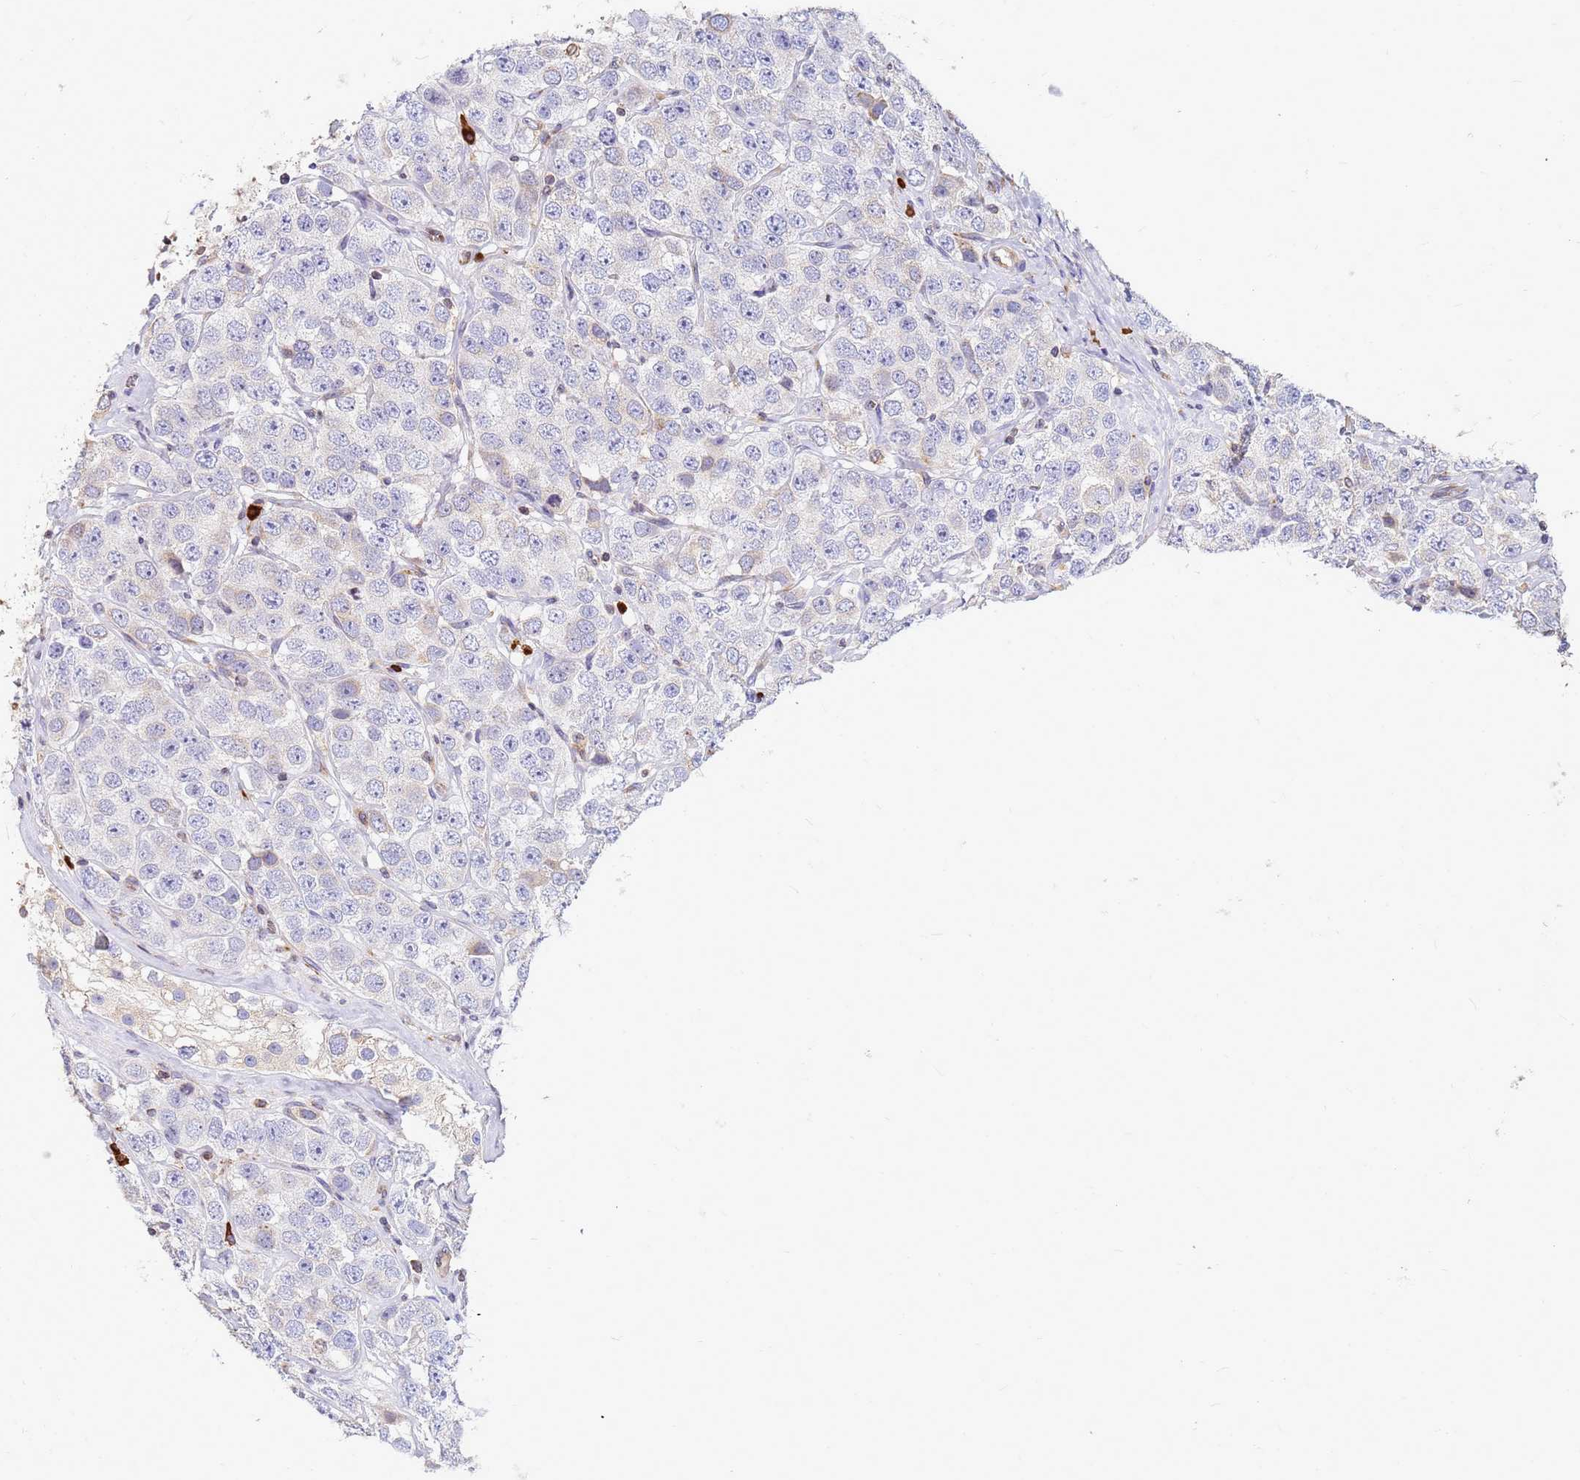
{"staining": {"intensity": "negative", "quantity": "none", "location": "none"}, "tissue": "testis cancer", "cell_type": "Tumor cells", "image_type": "cancer", "snomed": [{"axis": "morphology", "description": "Seminoma, NOS"}, {"axis": "topography", "description": "Testis"}], "caption": "Photomicrograph shows no significant protein positivity in tumor cells of testis seminoma.", "gene": "SSR4", "patient": {"sex": "male", "age": 28}}